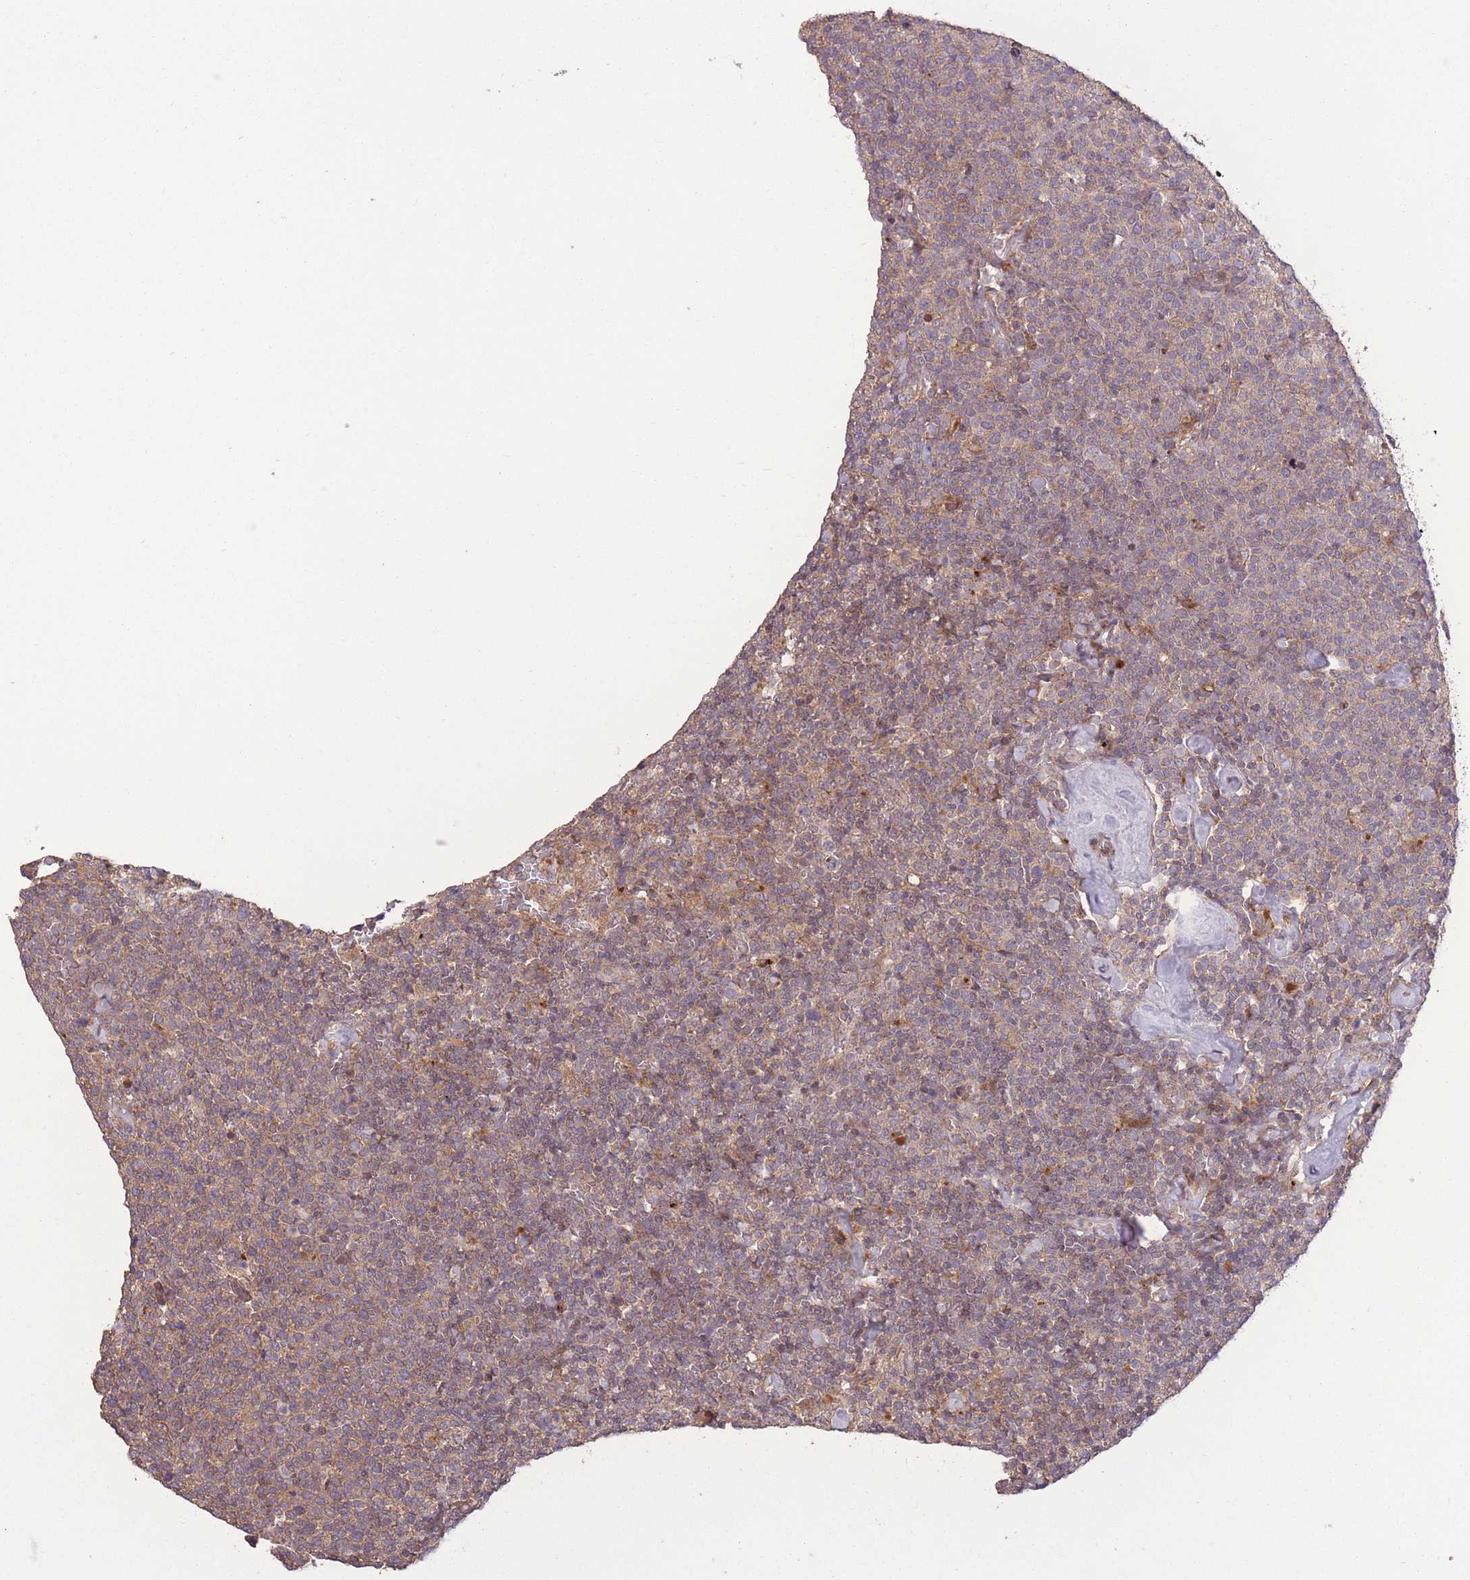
{"staining": {"intensity": "weak", "quantity": "<25%", "location": "cytoplasmic/membranous"}, "tissue": "lymphoma", "cell_type": "Tumor cells", "image_type": "cancer", "snomed": [{"axis": "morphology", "description": "Malignant lymphoma, non-Hodgkin's type, High grade"}, {"axis": "topography", "description": "Lymph node"}], "caption": "Immunohistochemistry (IHC) of human malignant lymphoma, non-Hodgkin's type (high-grade) demonstrates no expression in tumor cells.", "gene": "POLR3F", "patient": {"sex": "male", "age": 61}}